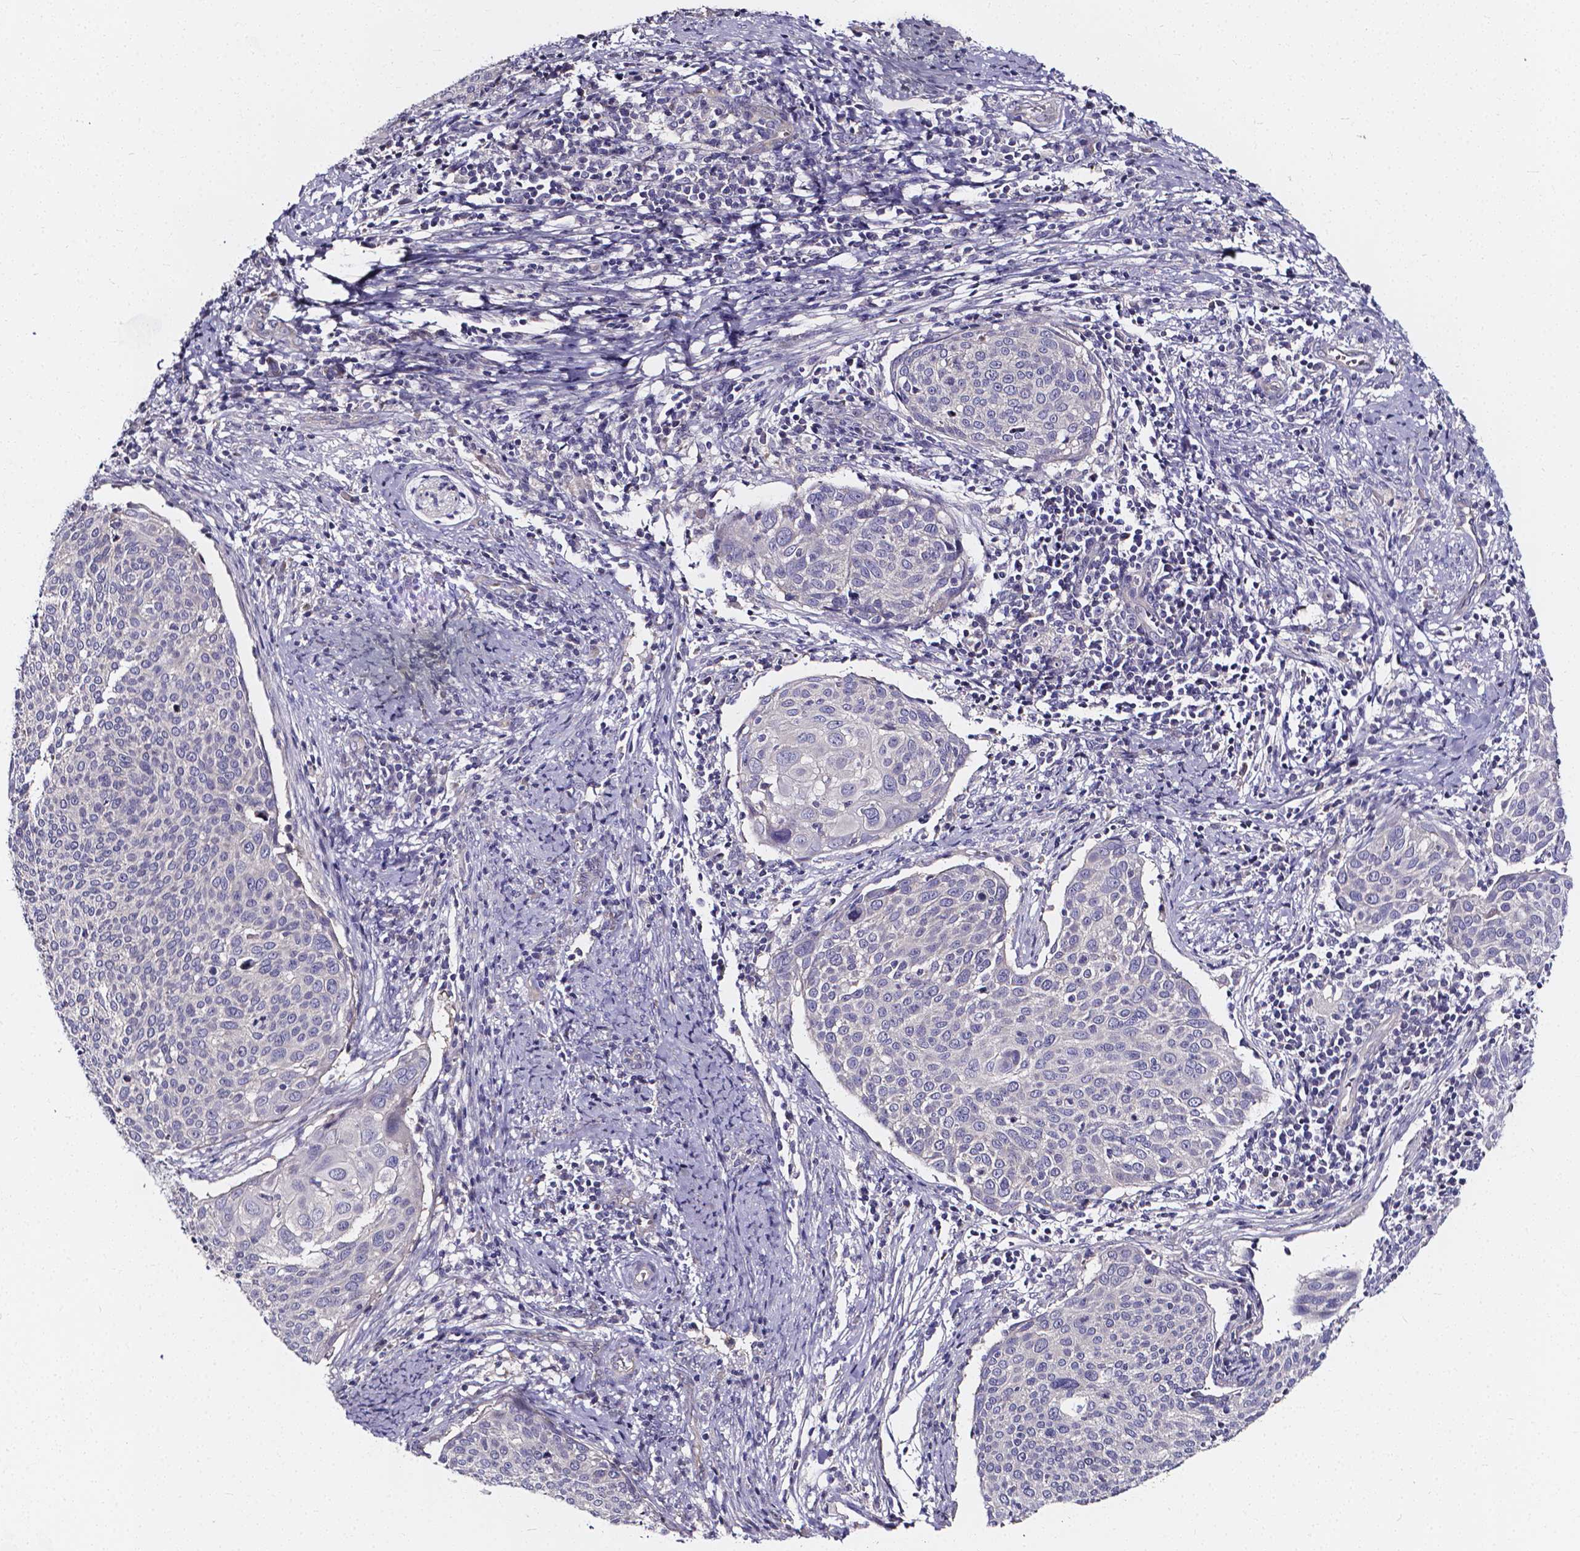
{"staining": {"intensity": "negative", "quantity": "none", "location": "none"}, "tissue": "cervical cancer", "cell_type": "Tumor cells", "image_type": "cancer", "snomed": [{"axis": "morphology", "description": "Squamous cell carcinoma, NOS"}, {"axis": "topography", "description": "Cervix"}], "caption": "Photomicrograph shows no protein expression in tumor cells of cervical squamous cell carcinoma tissue. Brightfield microscopy of immunohistochemistry stained with DAB (3,3'-diaminobenzidine) (brown) and hematoxylin (blue), captured at high magnification.", "gene": "CACNG8", "patient": {"sex": "female", "age": 39}}